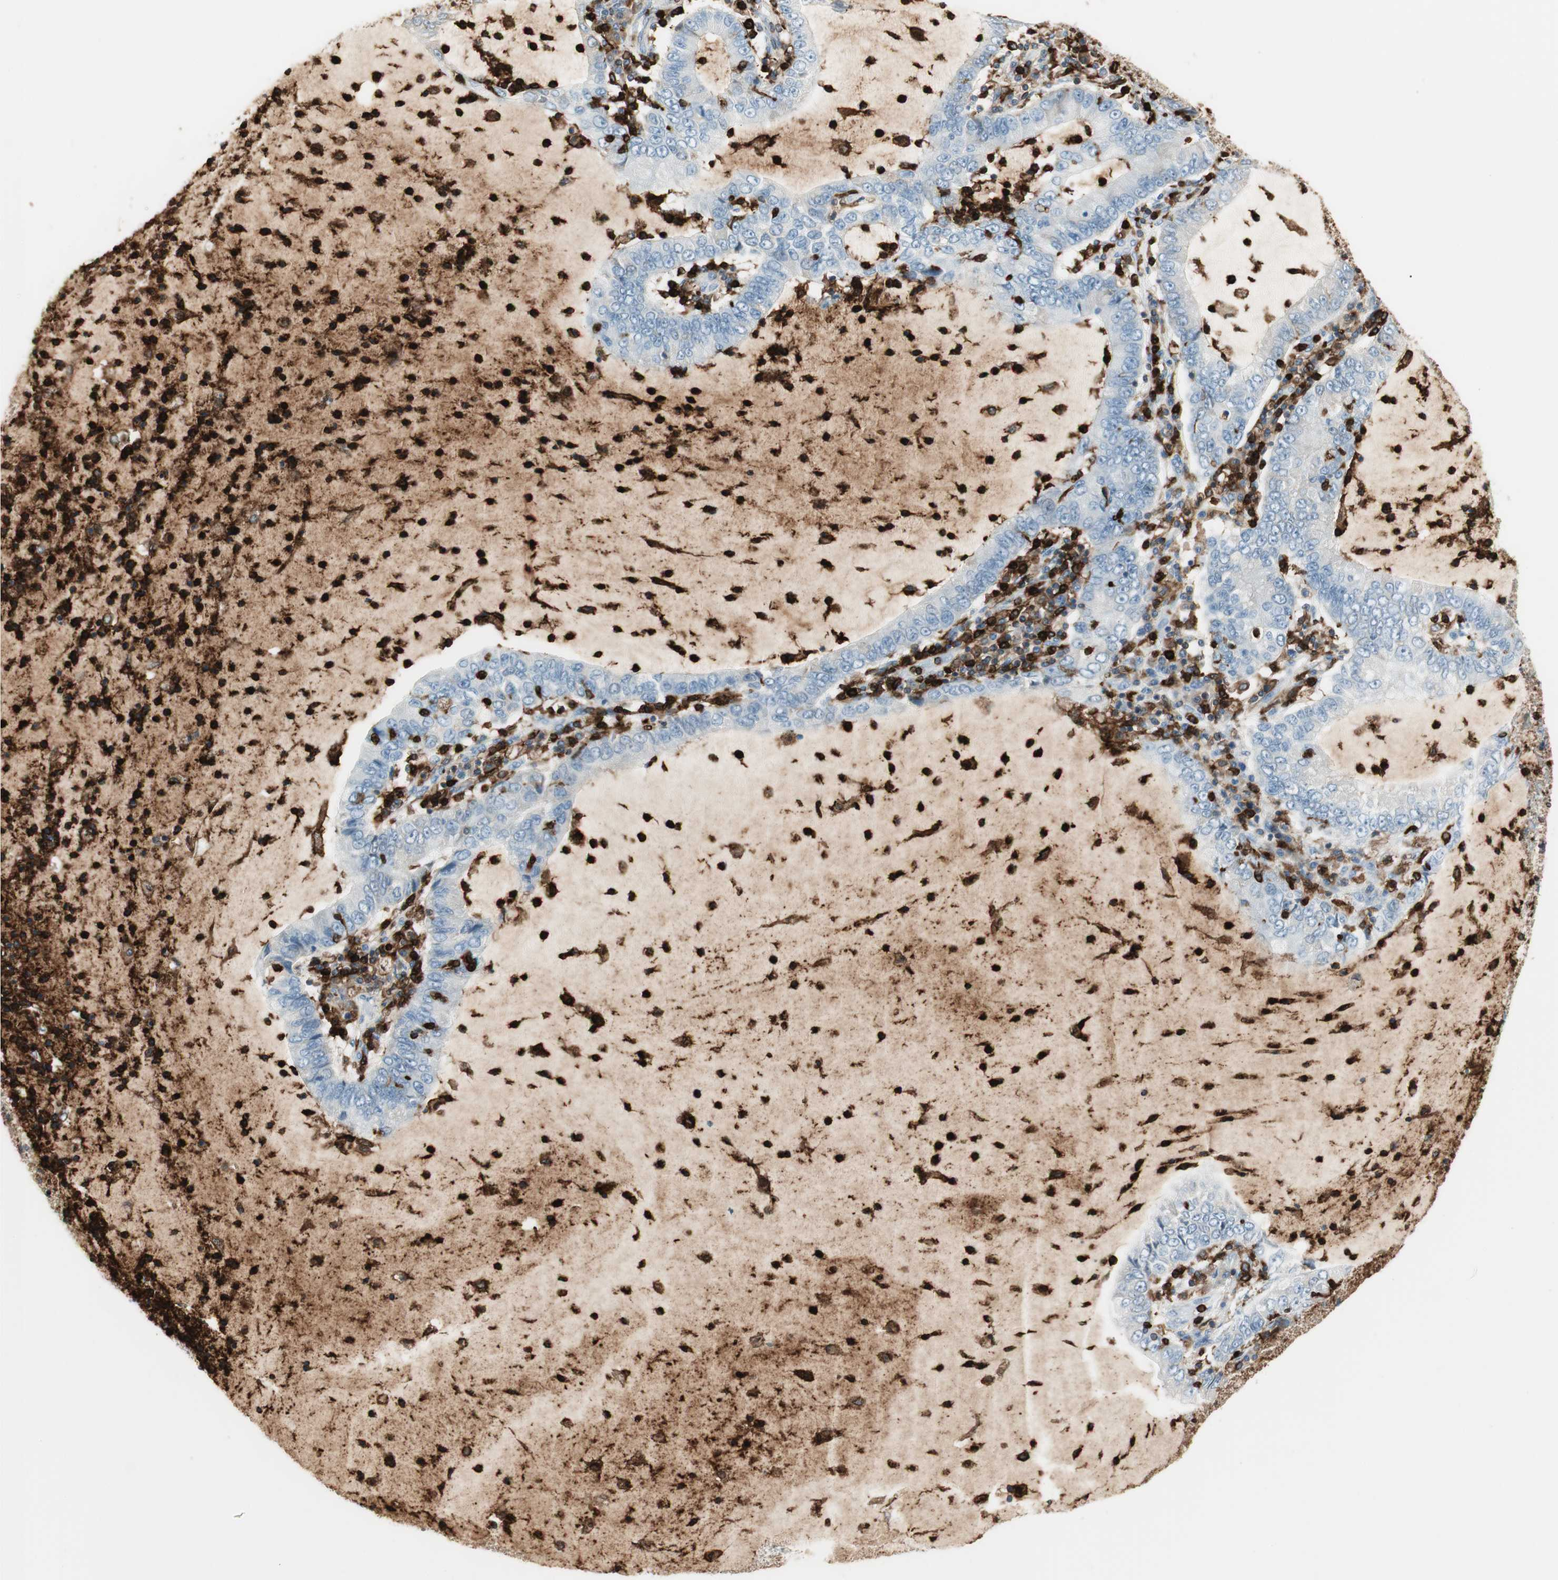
{"staining": {"intensity": "negative", "quantity": "none", "location": "none"}, "tissue": "lung cancer", "cell_type": "Tumor cells", "image_type": "cancer", "snomed": [{"axis": "morphology", "description": "Adenocarcinoma, NOS"}, {"axis": "topography", "description": "Lung"}], "caption": "Immunohistochemistry of lung adenocarcinoma exhibits no expression in tumor cells.", "gene": "ITGB2", "patient": {"sex": "female", "age": 51}}